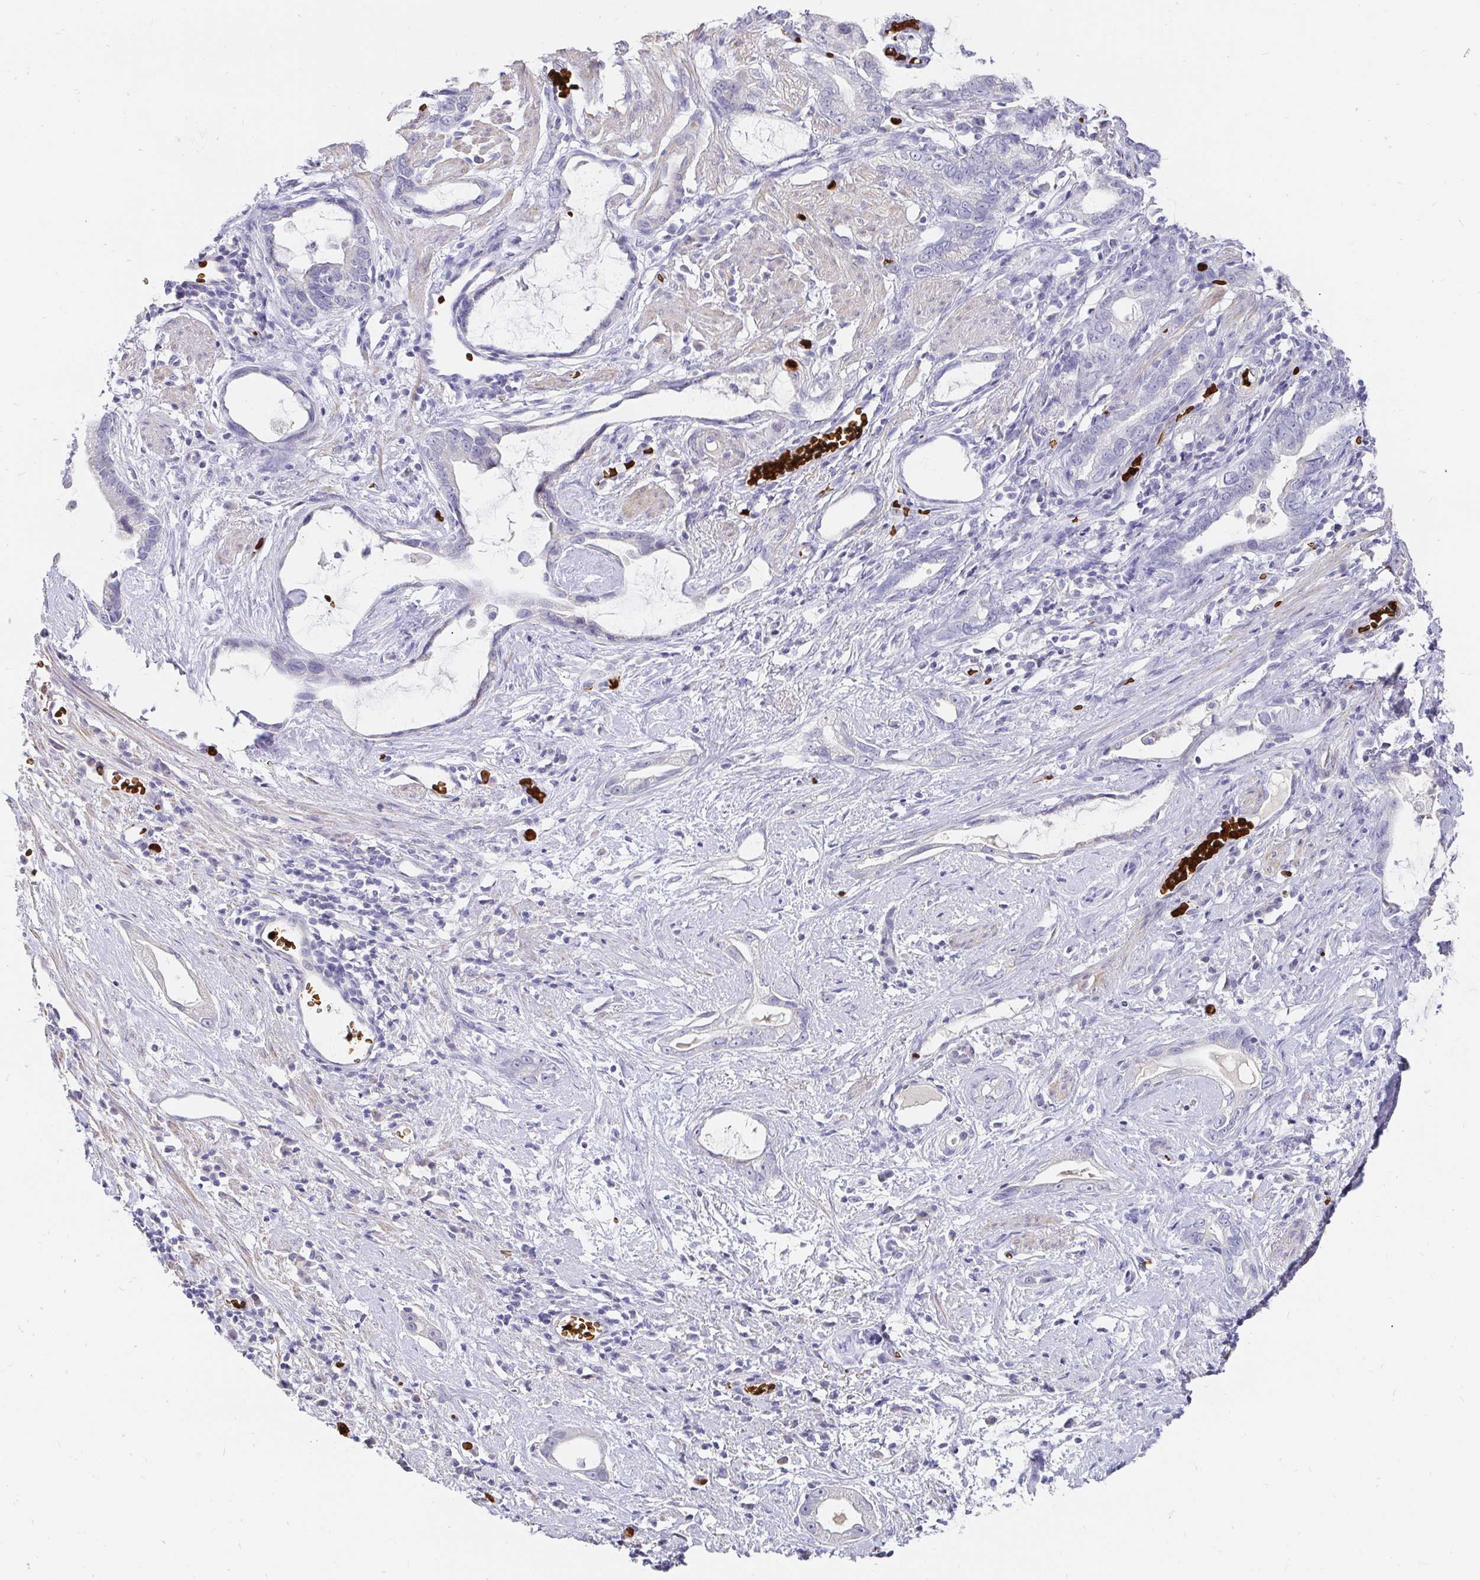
{"staining": {"intensity": "negative", "quantity": "none", "location": "none"}, "tissue": "stomach cancer", "cell_type": "Tumor cells", "image_type": "cancer", "snomed": [{"axis": "morphology", "description": "Adenocarcinoma, NOS"}, {"axis": "topography", "description": "Stomach"}], "caption": "The photomicrograph demonstrates no staining of tumor cells in stomach adenocarcinoma.", "gene": "FGF21", "patient": {"sex": "male", "age": 55}}